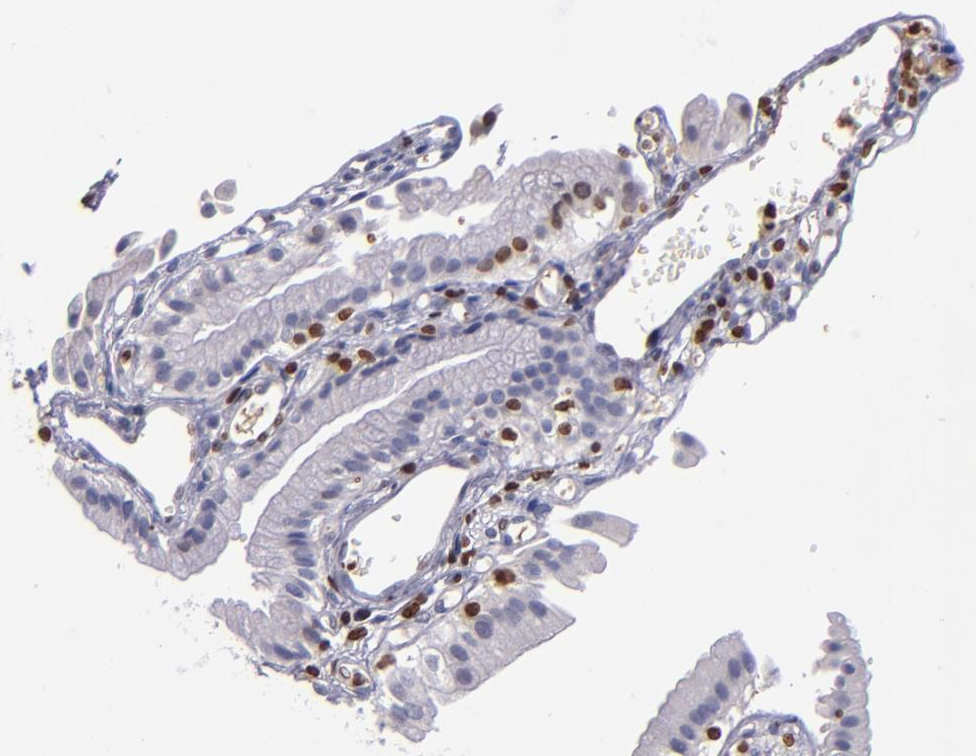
{"staining": {"intensity": "moderate", "quantity": "<25%", "location": "nuclear"}, "tissue": "gallbladder", "cell_type": "Glandular cells", "image_type": "normal", "snomed": [{"axis": "morphology", "description": "Normal tissue, NOS"}, {"axis": "topography", "description": "Gallbladder"}], "caption": "A micrograph of gallbladder stained for a protein reveals moderate nuclear brown staining in glandular cells.", "gene": "CDKL5", "patient": {"sex": "male", "age": 65}}